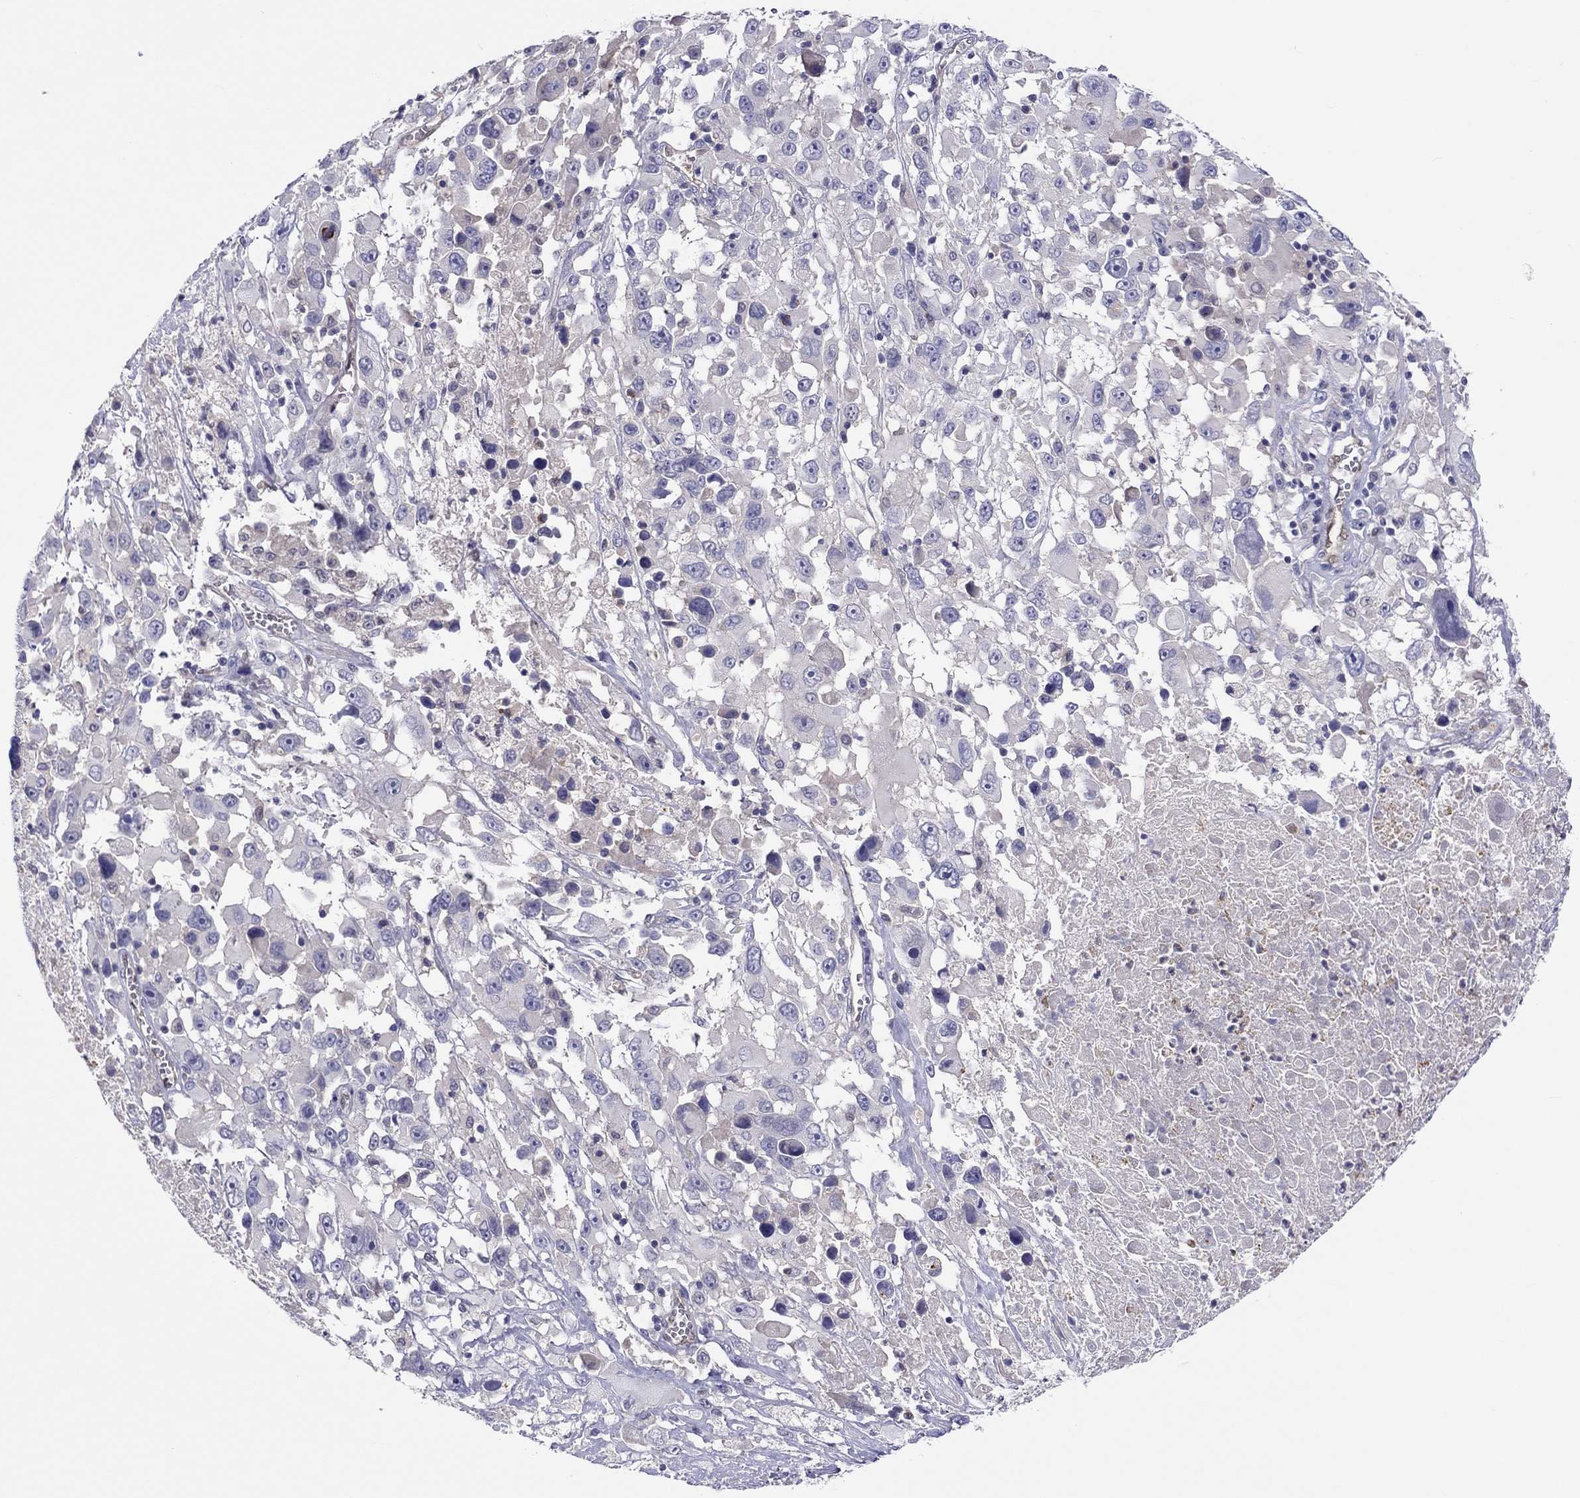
{"staining": {"intensity": "negative", "quantity": "none", "location": "none"}, "tissue": "melanoma", "cell_type": "Tumor cells", "image_type": "cancer", "snomed": [{"axis": "morphology", "description": "Malignant melanoma, Metastatic site"}, {"axis": "topography", "description": "Lymph node"}], "caption": "Protein analysis of malignant melanoma (metastatic site) exhibits no significant expression in tumor cells.", "gene": "ABCG4", "patient": {"sex": "male", "age": 50}}